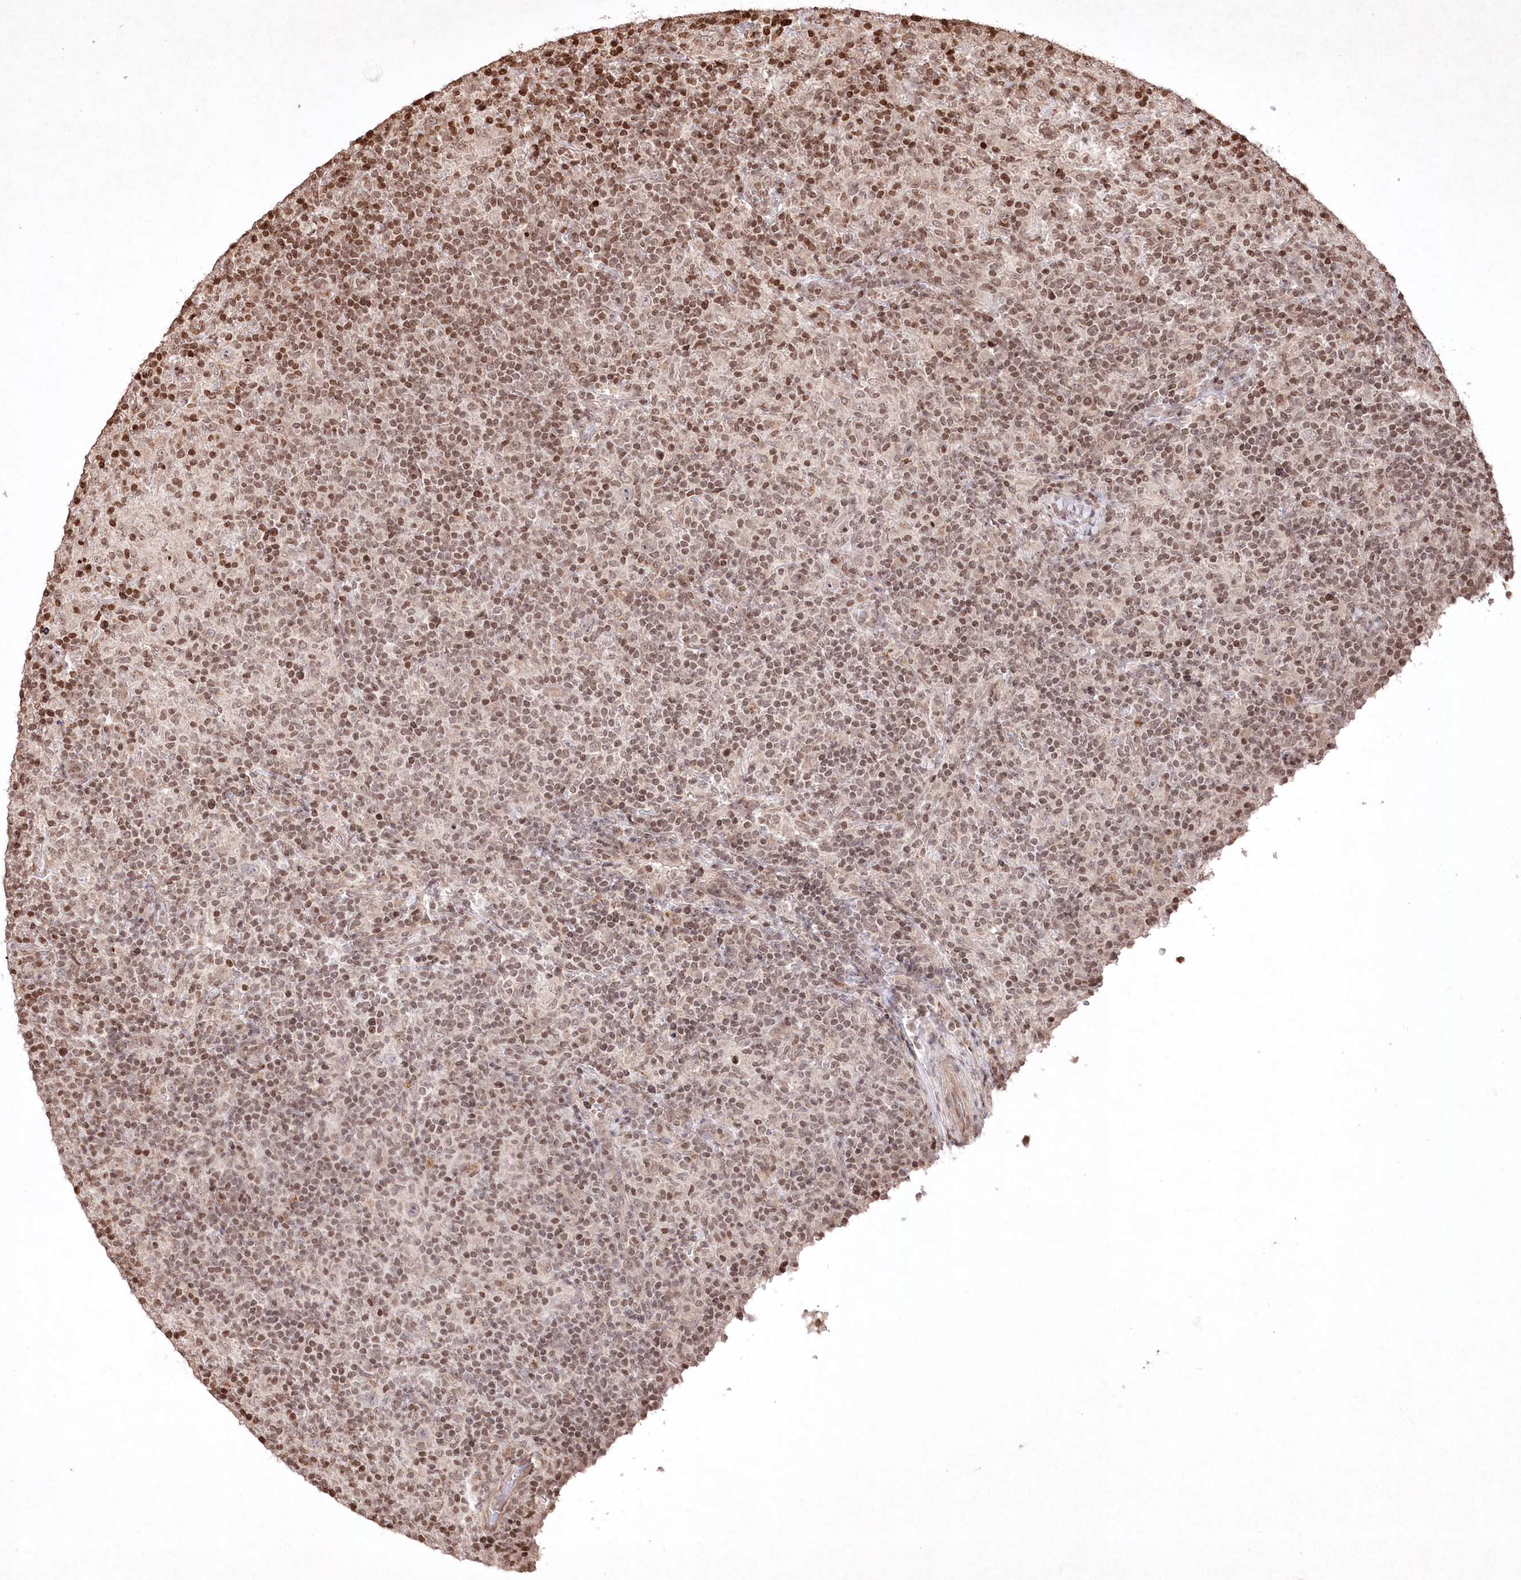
{"staining": {"intensity": "weak", "quantity": ">75%", "location": "nuclear"}, "tissue": "lymphoma", "cell_type": "Tumor cells", "image_type": "cancer", "snomed": [{"axis": "morphology", "description": "Hodgkin's disease, NOS"}, {"axis": "topography", "description": "Lymph node"}], "caption": "Immunohistochemistry (IHC) of human Hodgkin's disease exhibits low levels of weak nuclear expression in about >75% of tumor cells. The staining was performed using DAB (3,3'-diaminobenzidine) to visualize the protein expression in brown, while the nuclei were stained in blue with hematoxylin (Magnification: 20x).", "gene": "CCSER2", "patient": {"sex": "male", "age": 70}}